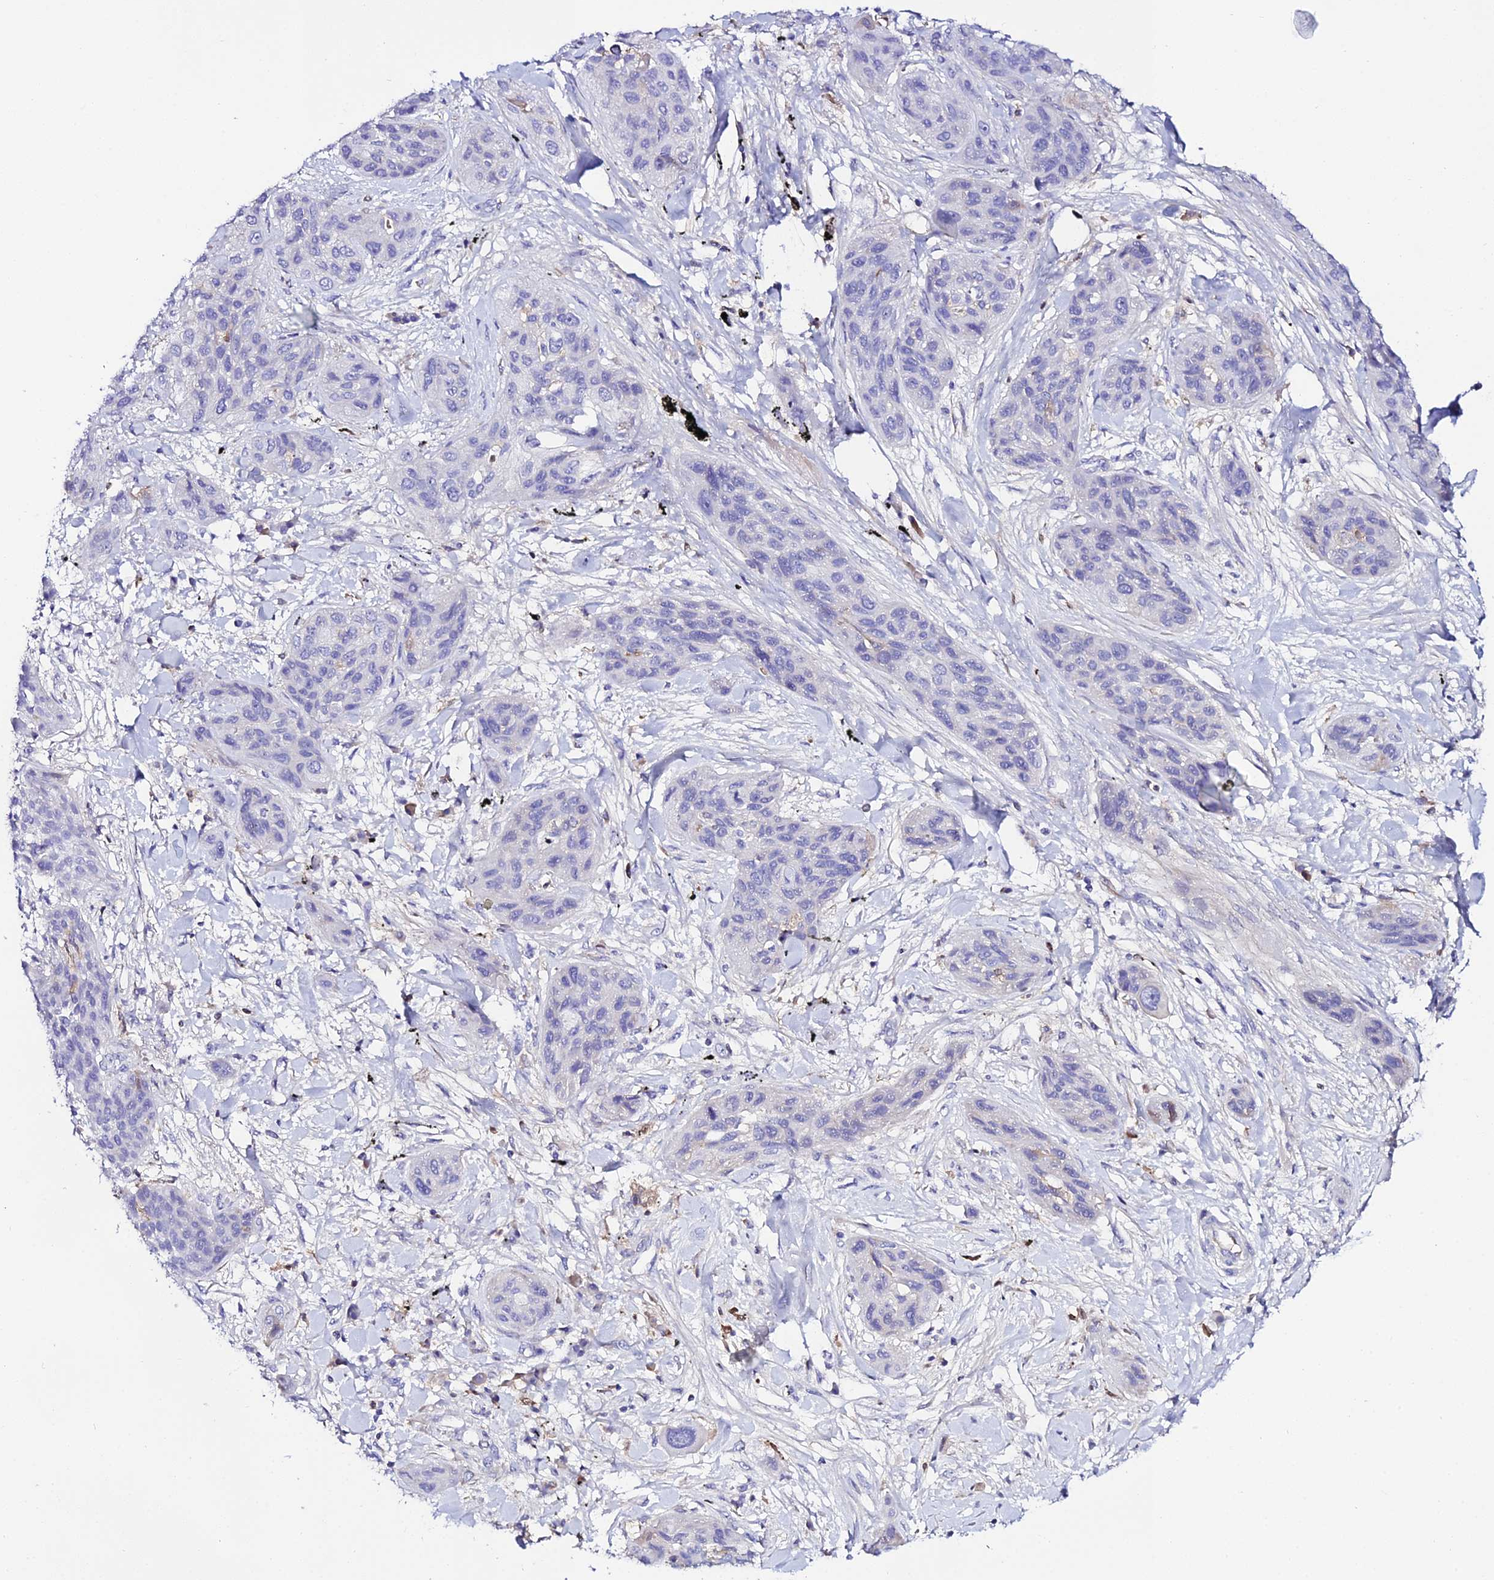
{"staining": {"intensity": "negative", "quantity": "none", "location": "none"}, "tissue": "lung cancer", "cell_type": "Tumor cells", "image_type": "cancer", "snomed": [{"axis": "morphology", "description": "Squamous cell carcinoma, NOS"}, {"axis": "topography", "description": "Lung"}], "caption": "Protein analysis of lung cancer (squamous cell carcinoma) reveals no significant expression in tumor cells.", "gene": "DEFB132", "patient": {"sex": "female", "age": 70}}